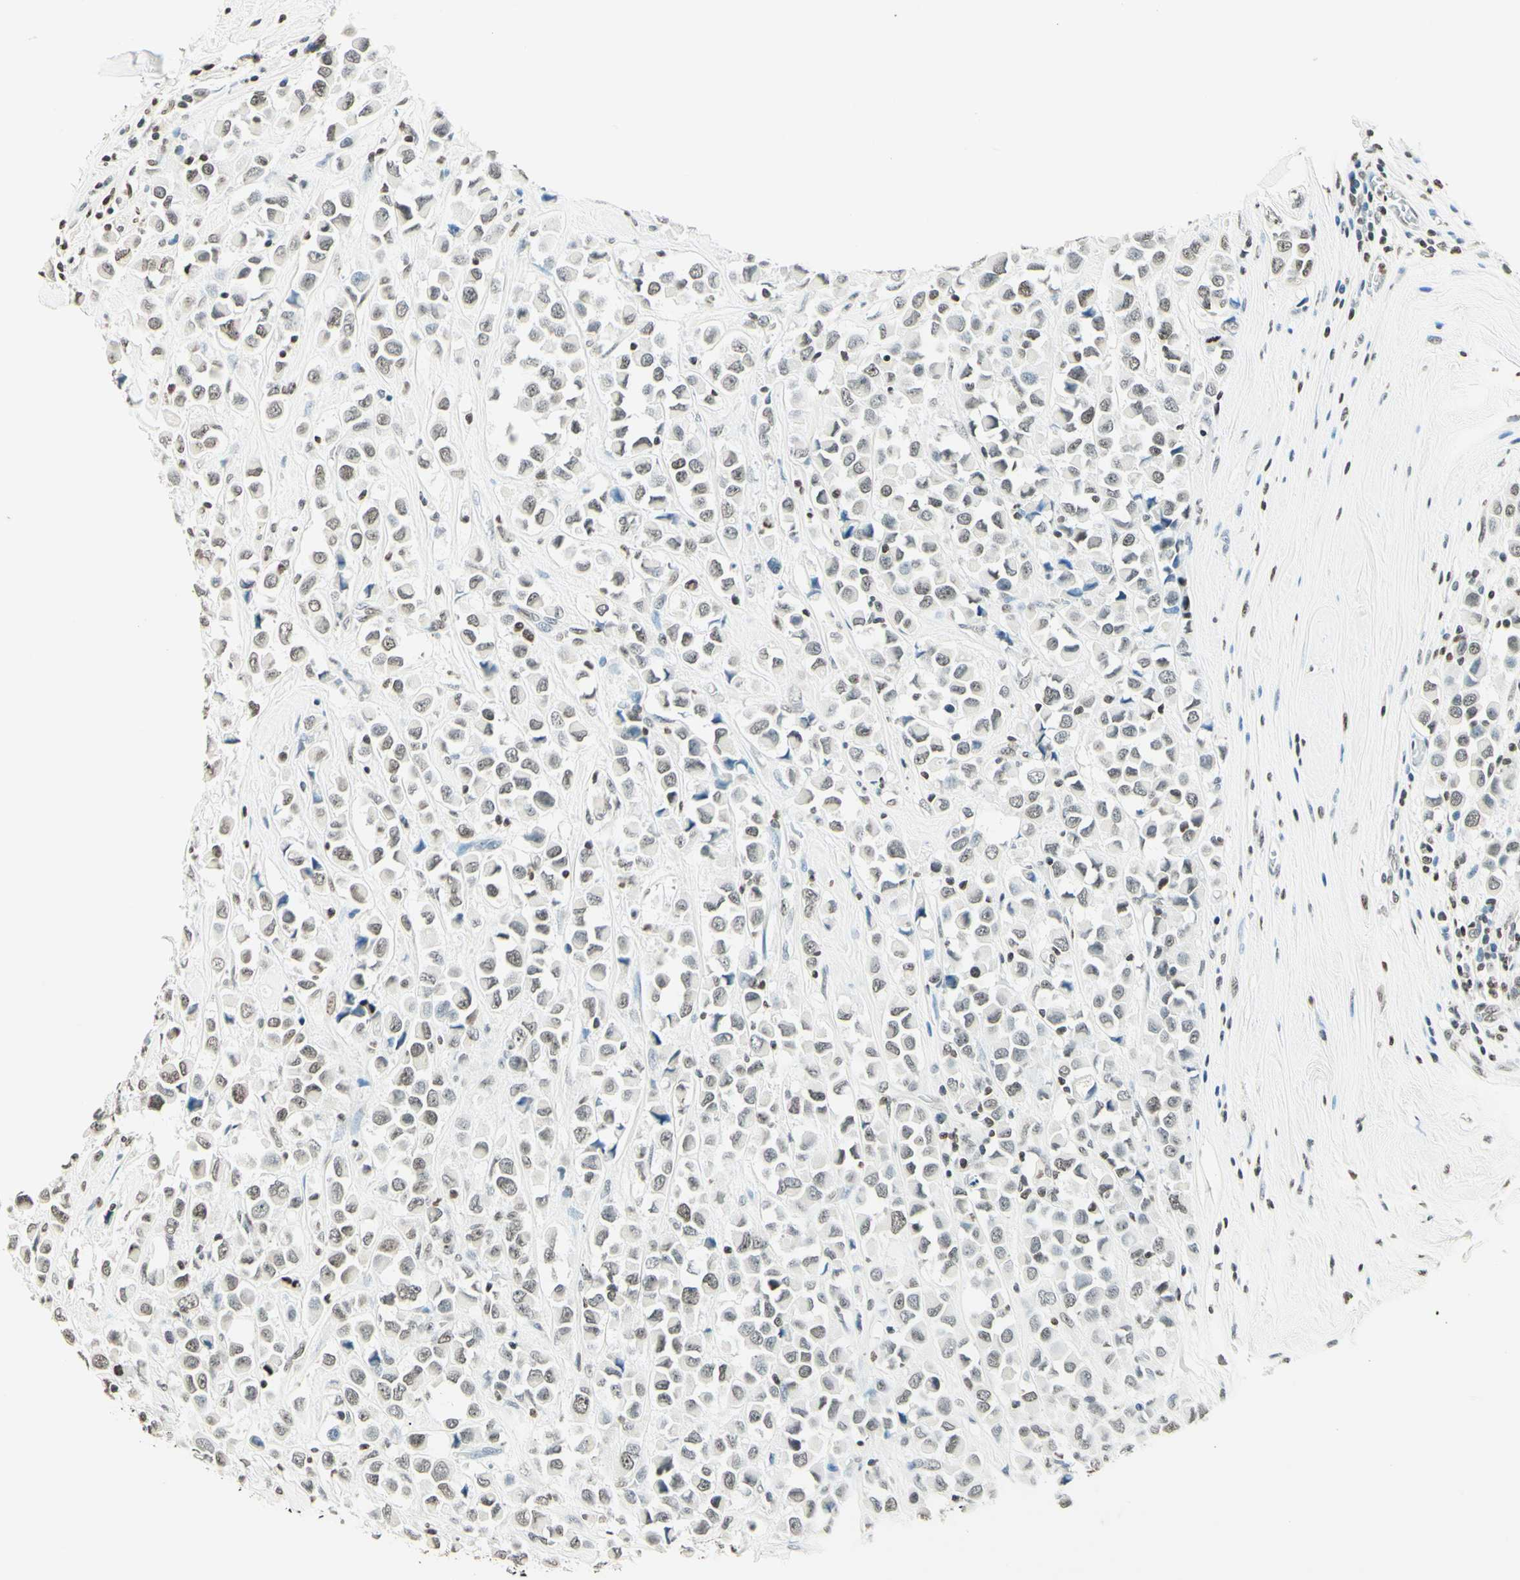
{"staining": {"intensity": "weak", "quantity": "25%-75%", "location": "nuclear"}, "tissue": "breast cancer", "cell_type": "Tumor cells", "image_type": "cancer", "snomed": [{"axis": "morphology", "description": "Duct carcinoma"}, {"axis": "topography", "description": "Breast"}], "caption": "Tumor cells demonstrate low levels of weak nuclear positivity in approximately 25%-75% of cells in invasive ductal carcinoma (breast).", "gene": "MSH2", "patient": {"sex": "female", "age": 61}}